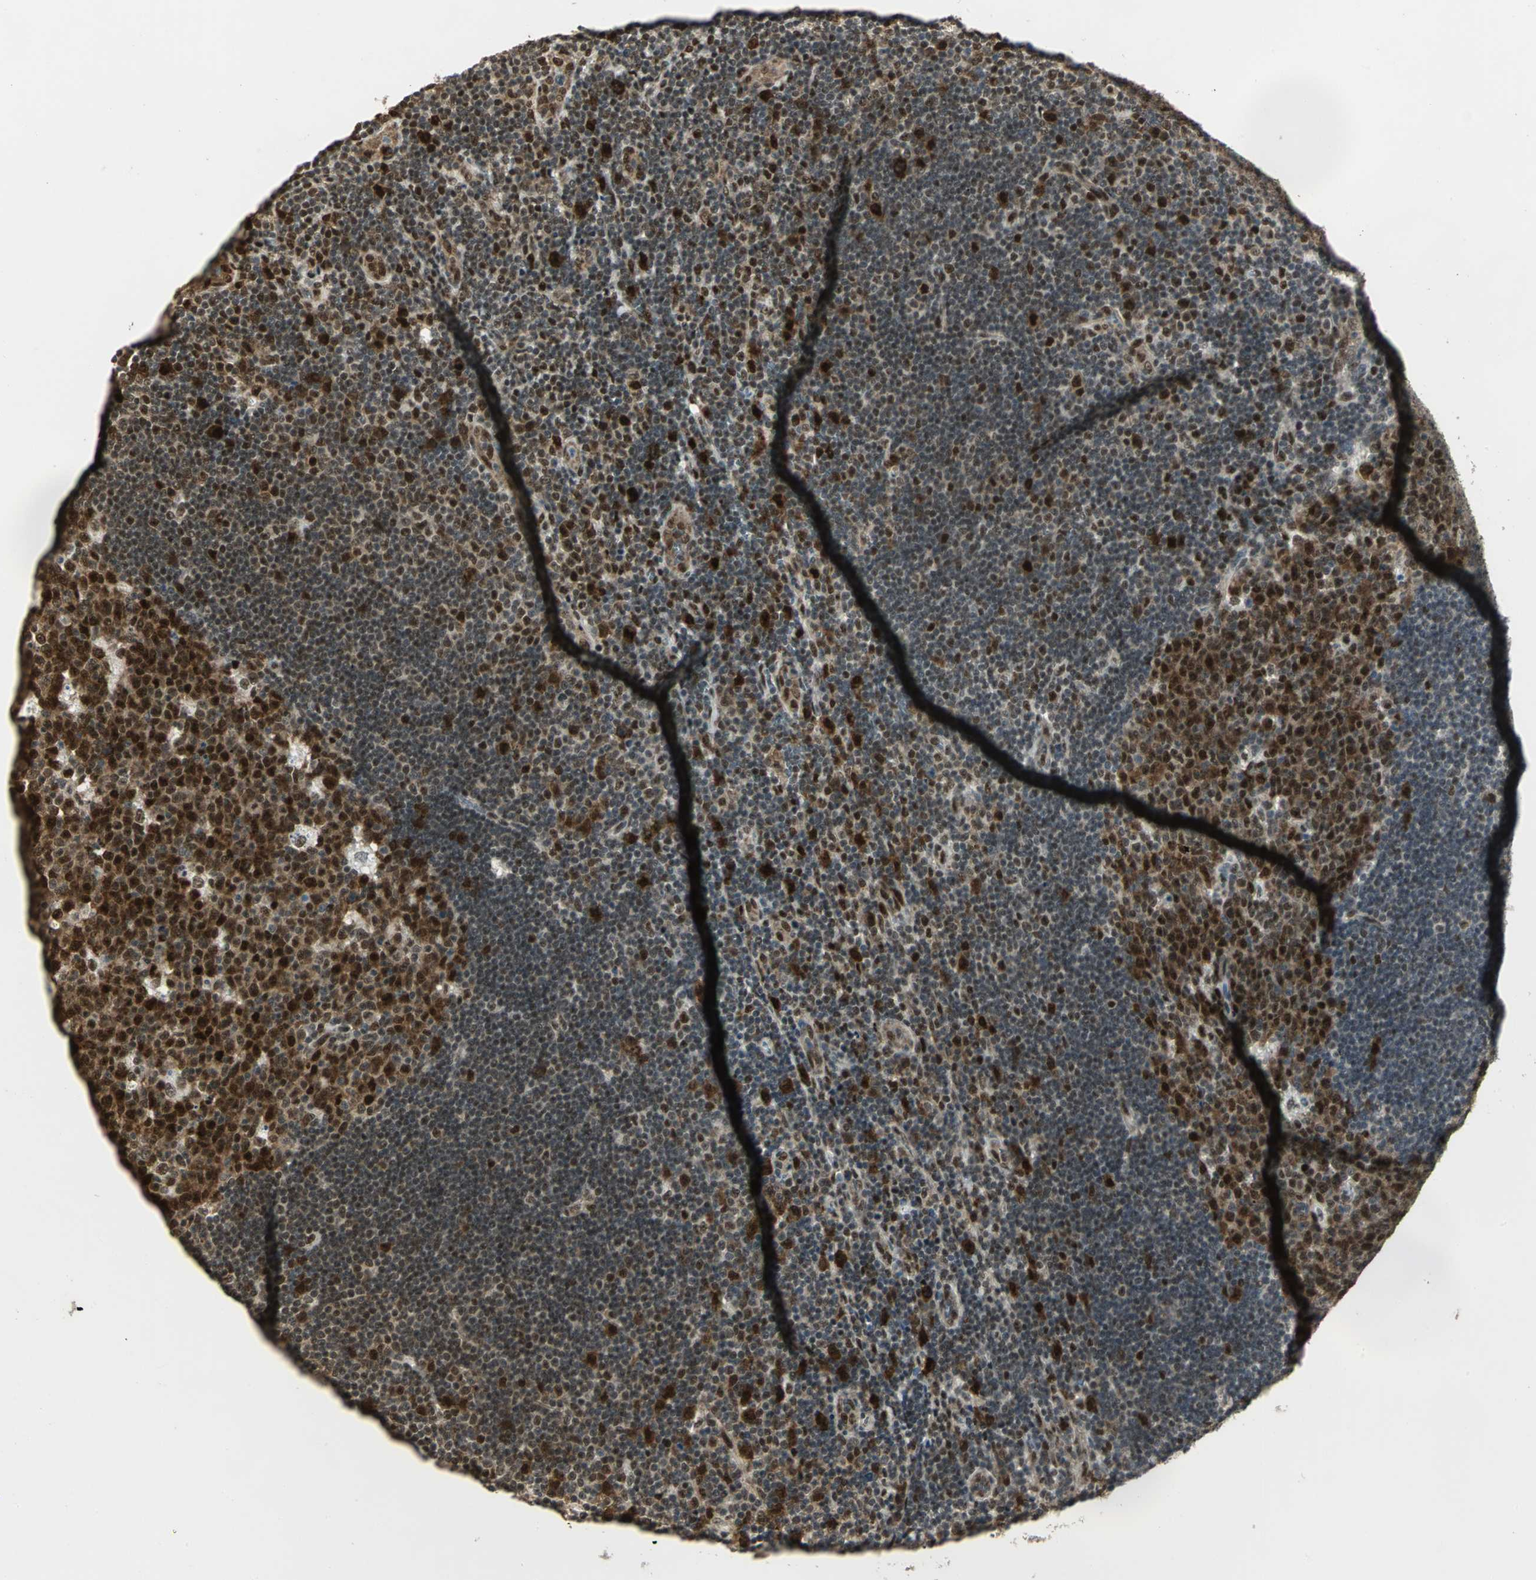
{"staining": {"intensity": "strong", "quantity": "25%-75%", "location": "cytoplasmic/membranous,nuclear"}, "tissue": "lymph node", "cell_type": "Germinal center cells", "image_type": "normal", "snomed": [{"axis": "morphology", "description": "Normal tissue, NOS"}, {"axis": "topography", "description": "Lymph node"}, {"axis": "topography", "description": "Salivary gland"}], "caption": "Protein staining demonstrates strong cytoplasmic/membranous,nuclear staining in about 25%-75% of germinal center cells in normal lymph node. Immunohistochemistry stains the protein of interest in brown and the nuclei are stained blue.", "gene": "DDX5", "patient": {"sex": "male", "age": 8}}